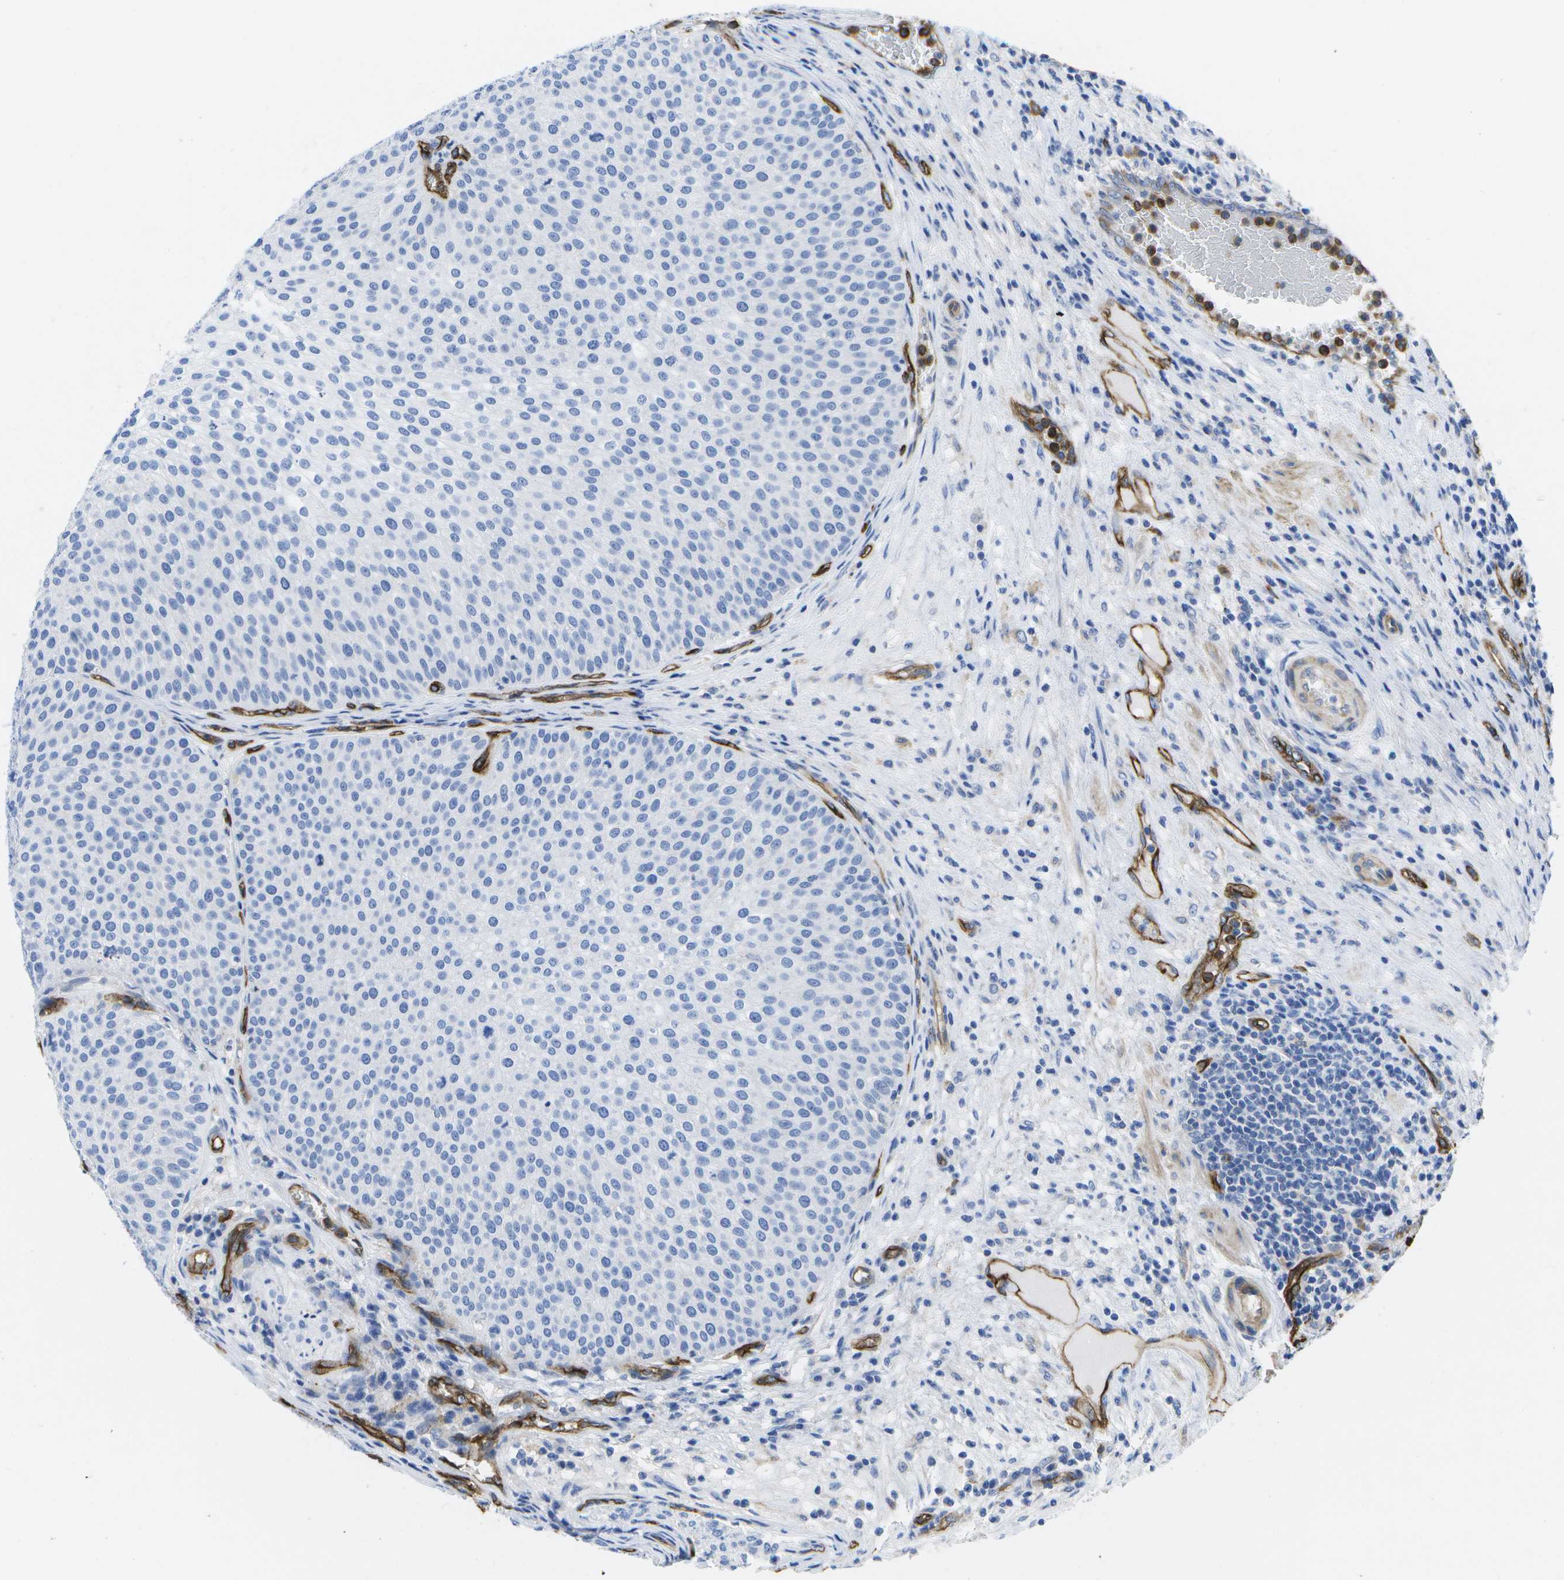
{"staining": {"intensity": "negative", "quantity": "none", "location": "none"}, "tissue": "urothelial cancer", "cell_type": "Tumor cells", "image_type": "cancer", "snomed": [{"axis": "morphology", "description": "Urothelial carcinoma, Low grade"}, {"axis": "topography", "description": "Smooth muscle"}, {"axis": "topography", "description": "Urinary bladder"}], "caption": "Immunohistochemical staining of low-grade urothelial carcinoma exhibits no significant expression in tumor cells. The staining was performed using DAB (3,3'-diaminobenzidine) to visualize the protein expression in brown, while the nuclei were stained in blue with hematoxylin (Magnification: 20x).", "gene": "DYSF", "patient": {"sex": "male", "age": 60}}